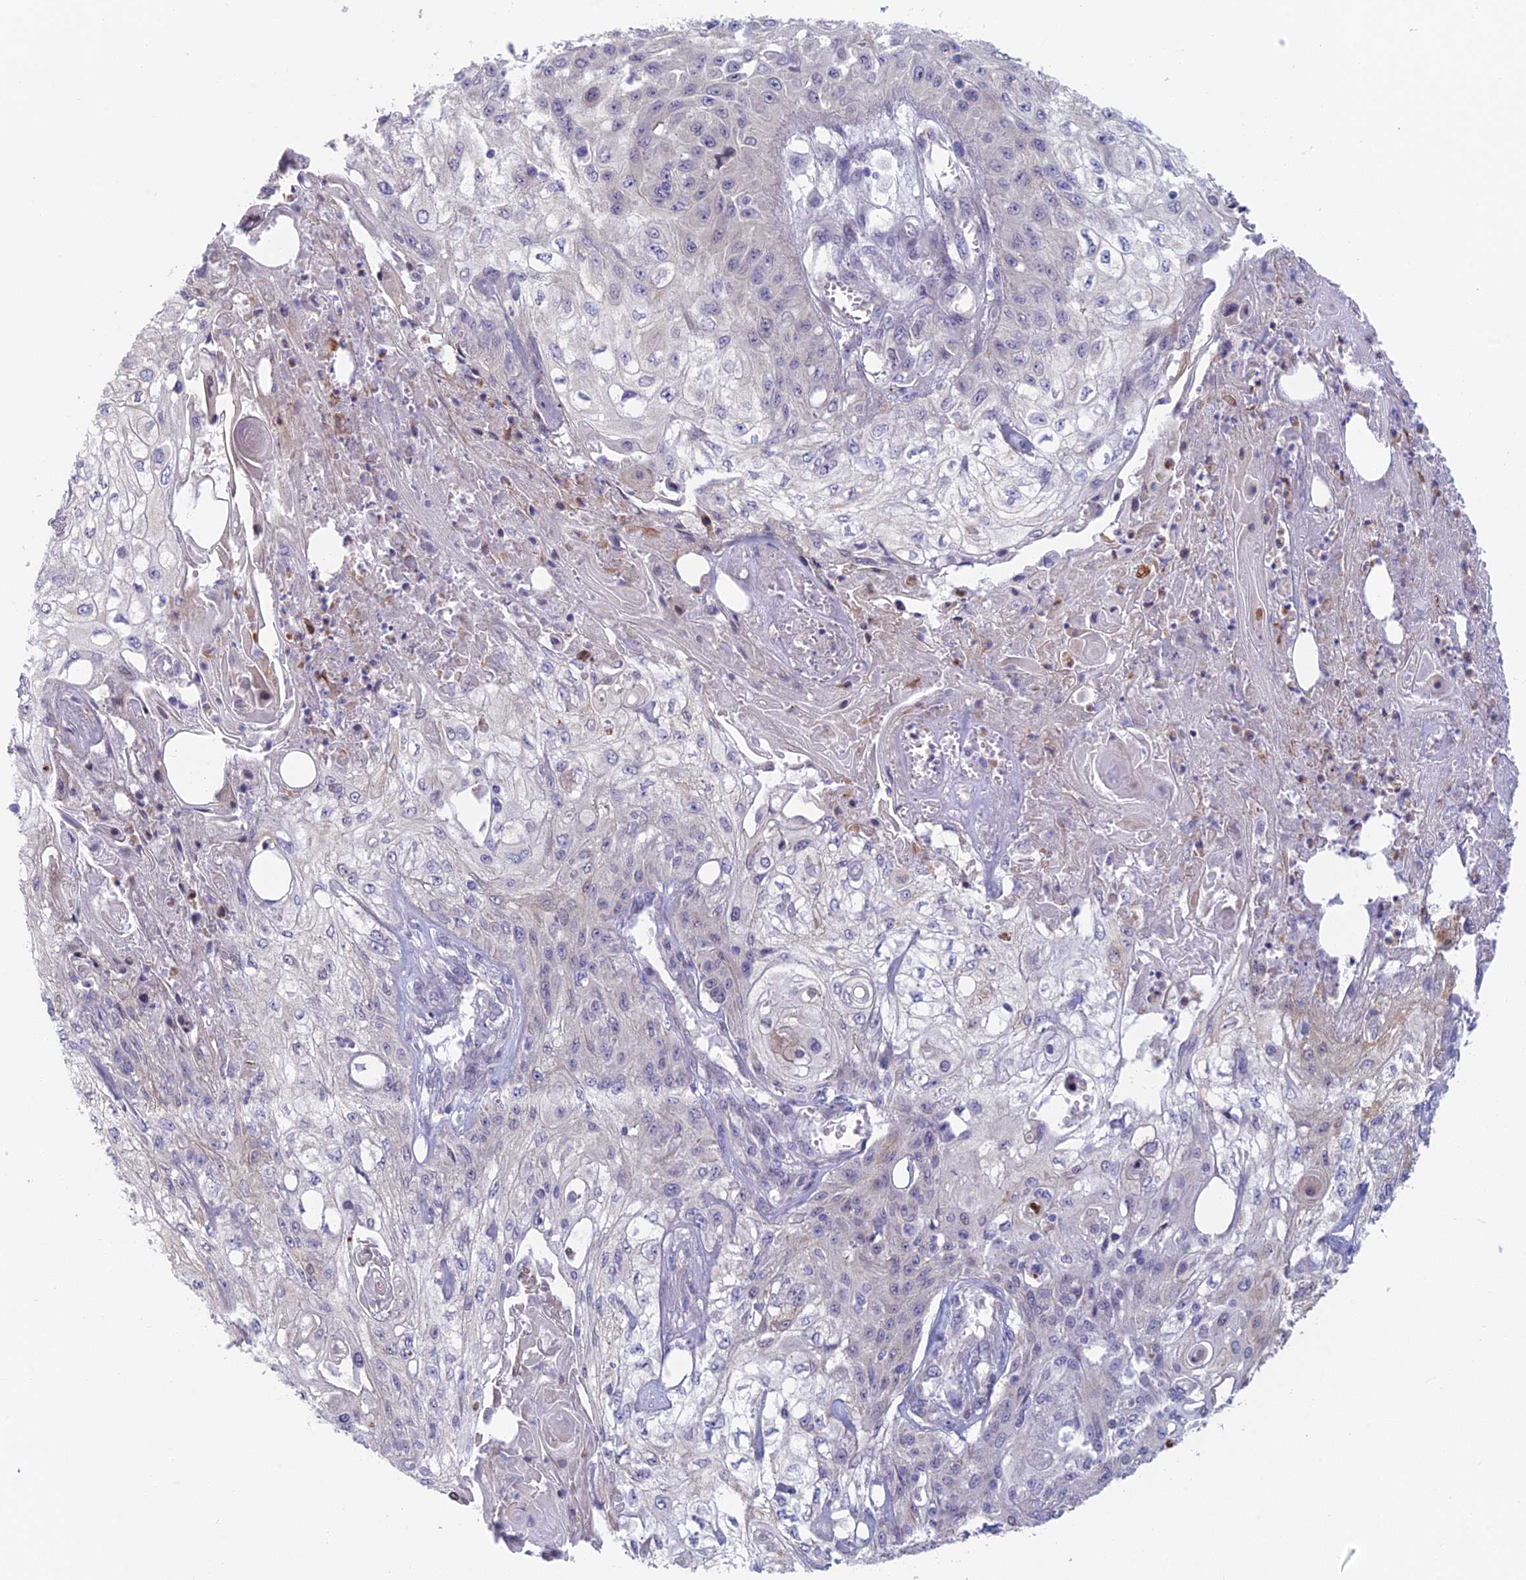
{"staining": {"intensity": "negative", "quantity": "none", "location": "none"}, "tissue": "skin cancer", "cell_type": "Tumor cells", "image_type": "cancer", "snomed": [{"axis": "morphology", "description": "Squamous cell carcinoma, NOS"}, {"axis": "morphology", "description": "Squamous cell carcinoma, metastatic, NOS"}, {"axis": "topography", "description": "Skin"}, {"axis": "topography", "description": "Lymph node"}], "caption": "Tumor cells are negative for brown protein staining in skin cancer.", "gene": "PPP1R26", "patient": {"sex": "male", "age": 75}}